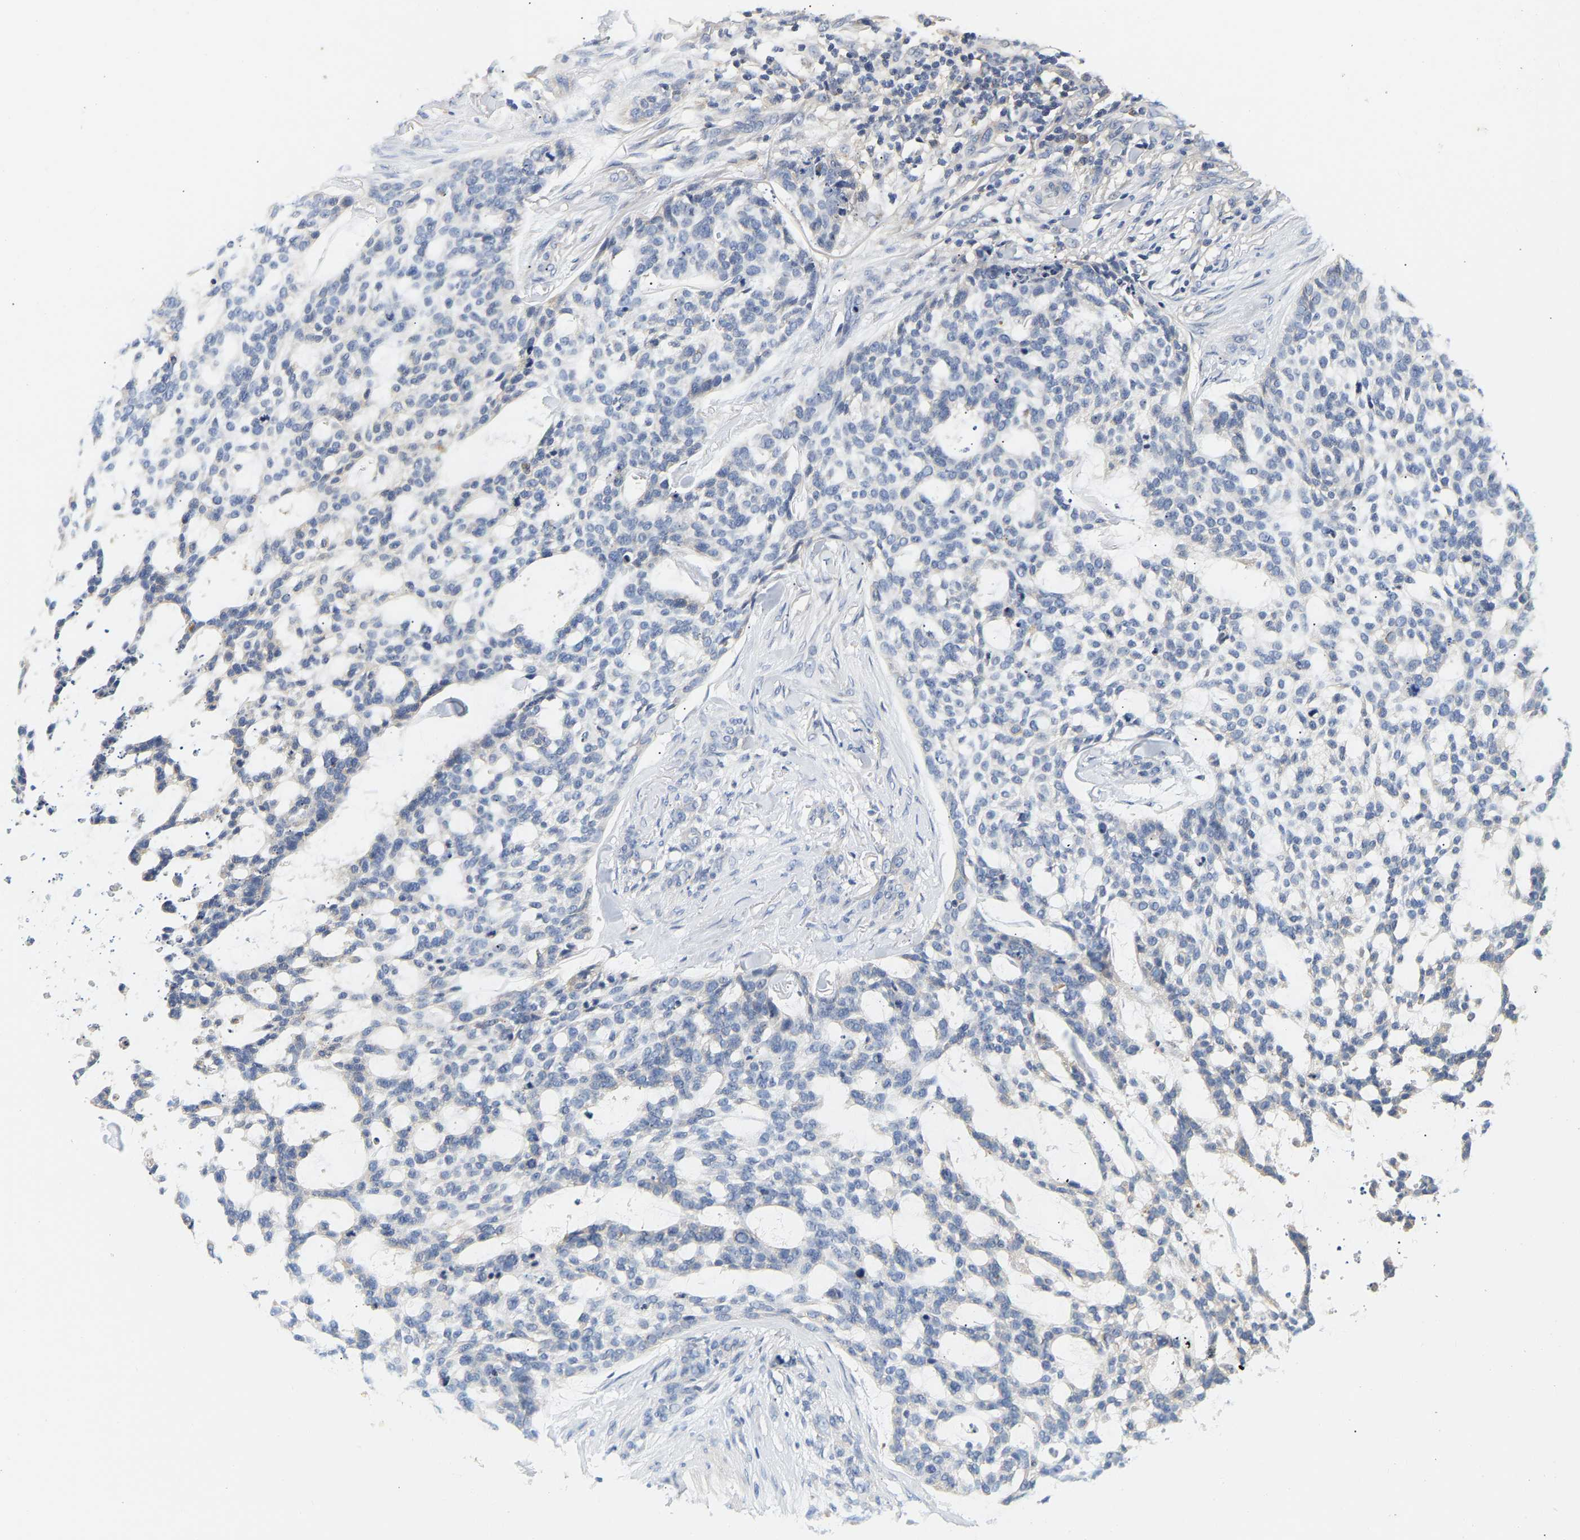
{"staining": {"intensity": "negative", "quantity": "none", "location": "none"}, "tissue": "skin cancer", "cell_type": "Tumor cells", "image_type": "cancer", "snomed": [{"axis": "morphology", "description": "Basal cell carcinoma"}, {"axis": "topography", "description": "Skin"}], "caption": "A photomicrograph of skin cancer stained for a protein displays no brown staining in tumor cells. (Brightfield microscopy of DAB immunohistochemistry at high magnification).", "gene": "PPID", "patient": {"sex": "female", "age": 64}}